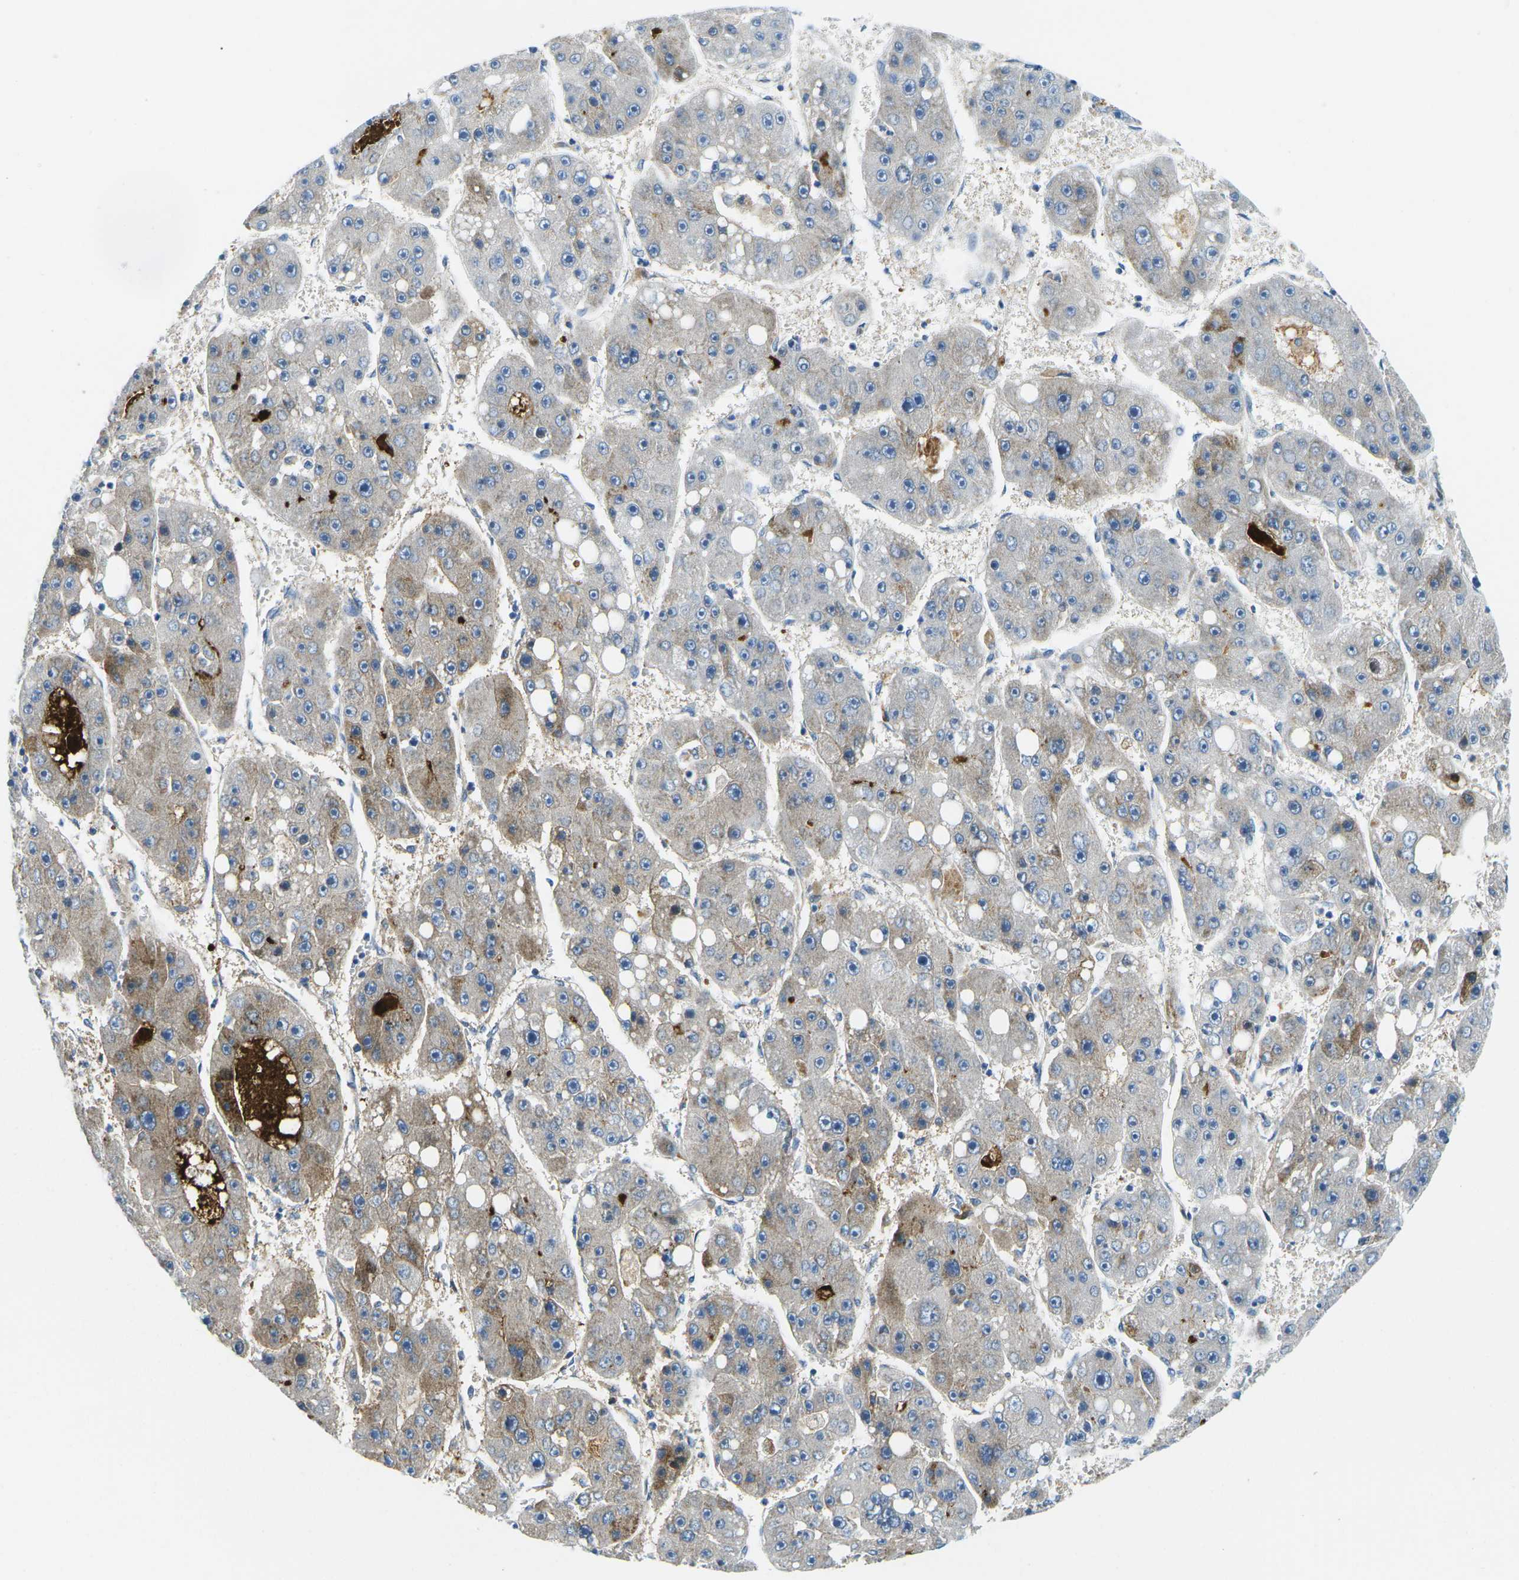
{"staining": {"intensity": "weak", "quantity": "<25%", "location": "cytoplasmic/membranous"}, "tissue": "liver cancer", "cell_type": "Tumor cells", "image_type": "cancer", "snomed": [{"axis": "morphology", "description": "Carcinoma, Hepatocellular, NOS"}, {"axis": "topography", "description": "Liver"}], "caption": "This is an immunohistochemistry (IHC) micrograph of liver cancer. There is no staining in tumor cells.", "gene": "CFB", "patient": {"sex": "female", "age": 61}}